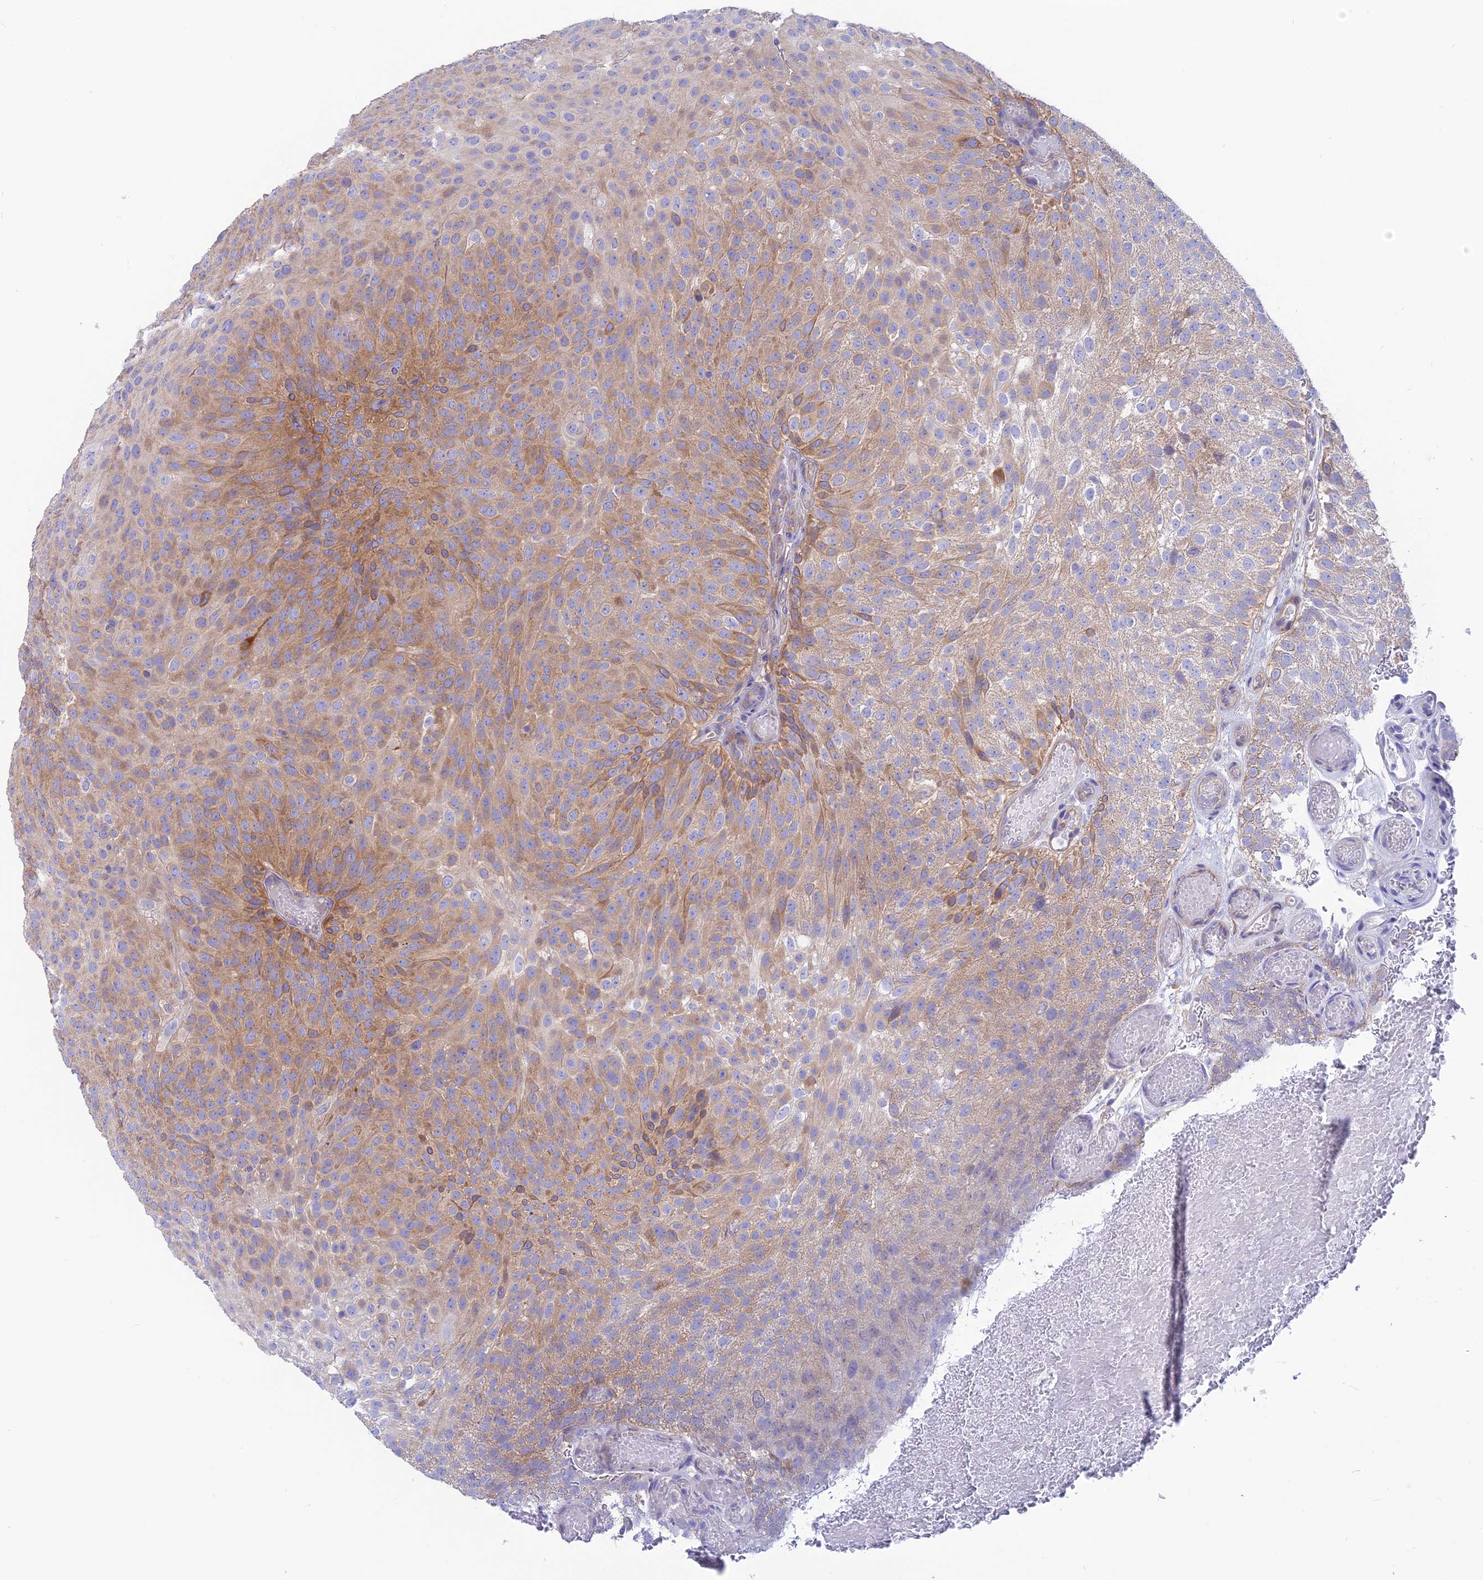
{"staining": {"intensity": "moderate", "quantity": "25%-75%", "location": "cytoplasmic/membranous"}, "tissue": "urothelial cancer", "cell_type": "Tumor cells", "image_type": "cancer", "snomed": [{"axis": "morphology", "description": "Urothelial carcinoma, Low grade"}, {"axis": "topography", "description": "Urinary bladder"}], "caption": "The micrograph exhibits staining of urothelial cancer, revealing moderate cytoplasmic/membranous protein staining (brown color) within tumor cells.", "gene": "LZTFL1", "patient": {"sex": "male", "age": 78}}